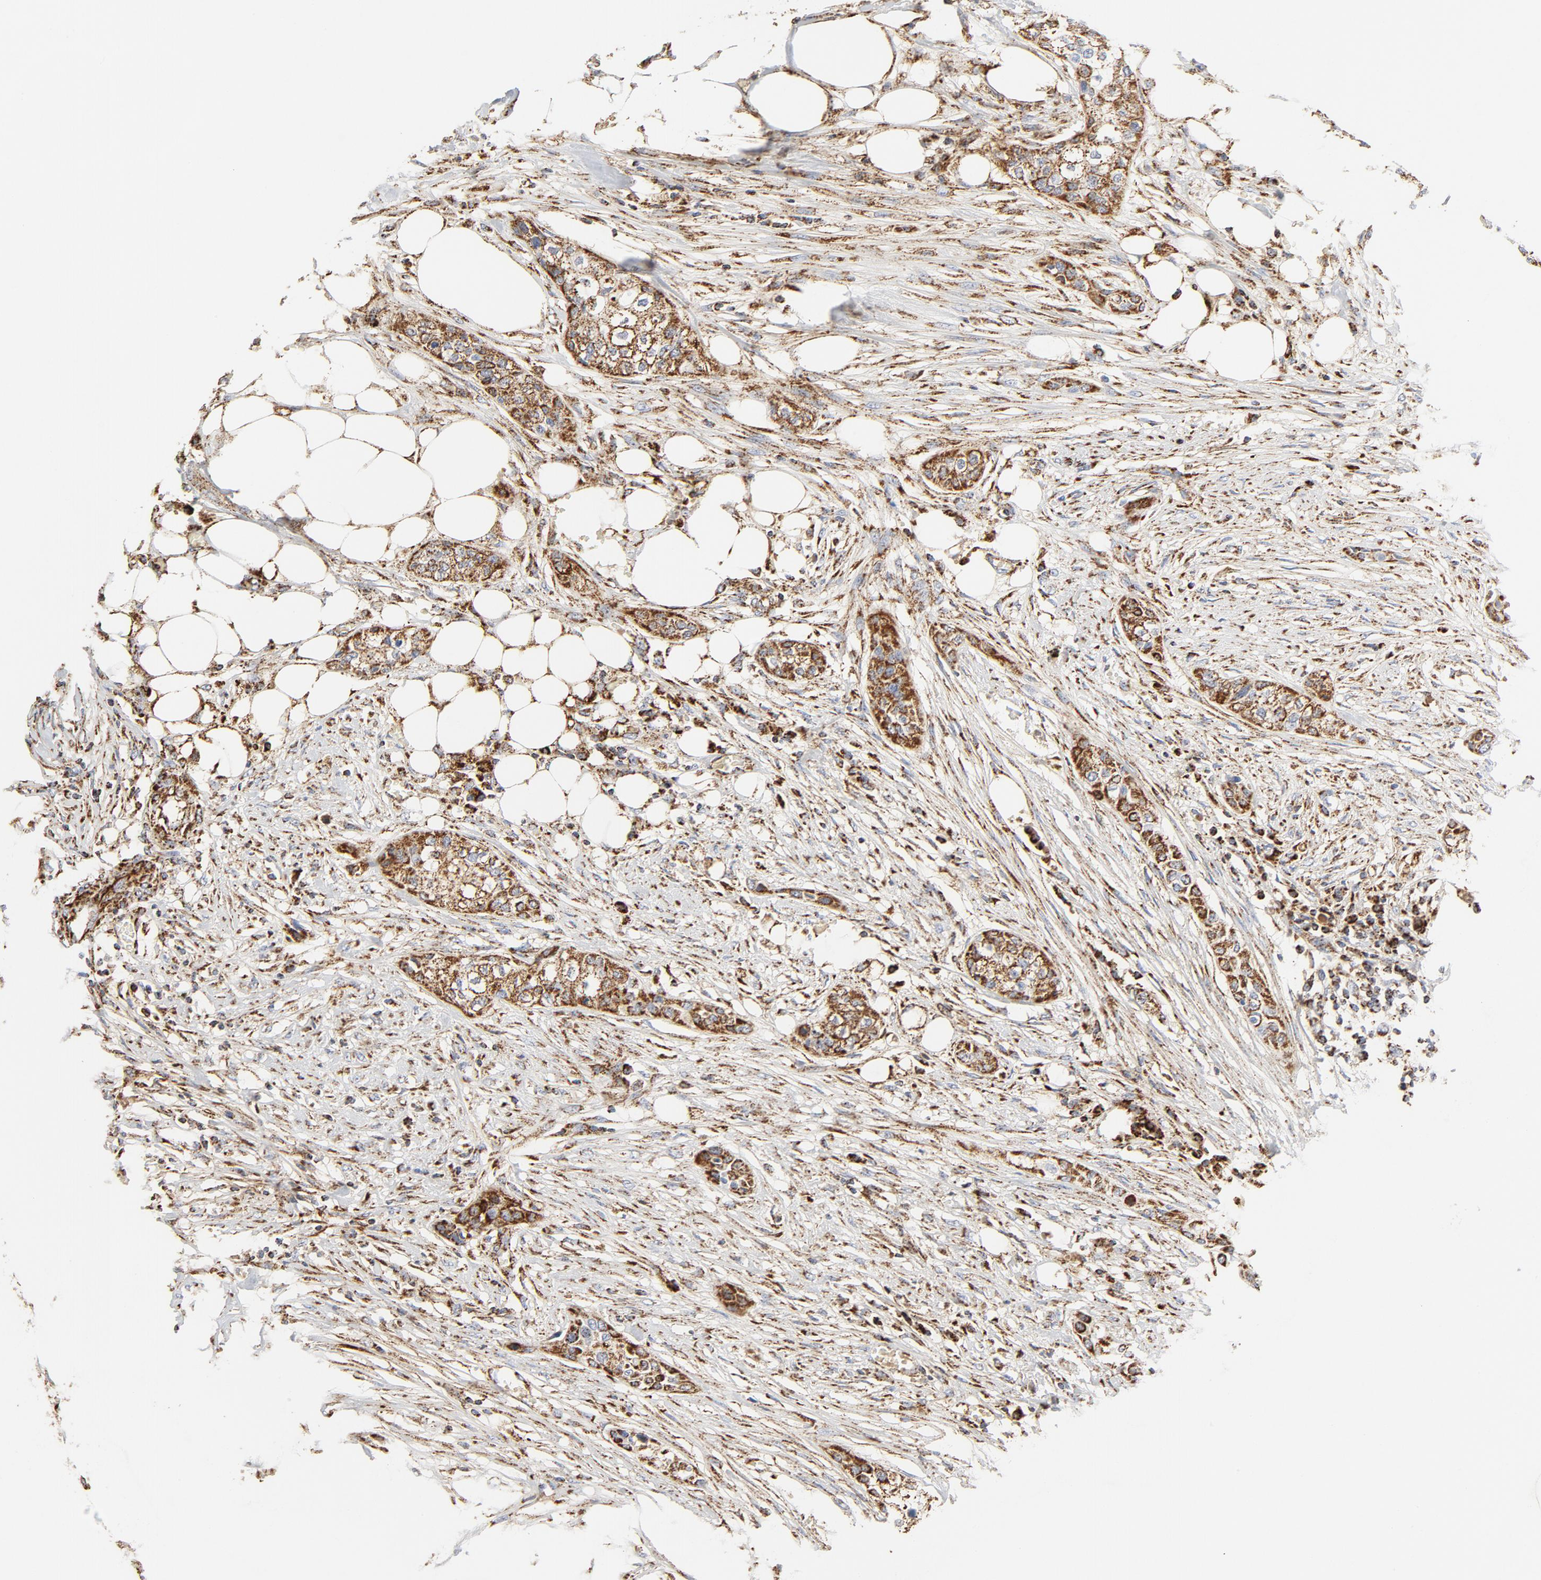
{"staining": {"intensity": "strong", "quantity": ">75%", "location": "cytoplasmic/membranous"}, "tissue": "urothelial cancer", "cell_type": "Tumor cells", "image_type": "cancer", "snomed": [{"axis": "morphology", "description": "Urothelial carcinoma, High grade"}, {"axis": "topography", "description": "Urinary bladder"}], "caption": "Urothelial cancer stained with a protein marker exhibits strong staining in tumor cells.", "gene": "PCNX4", "patient": {"sex": "male", "age": 74}}